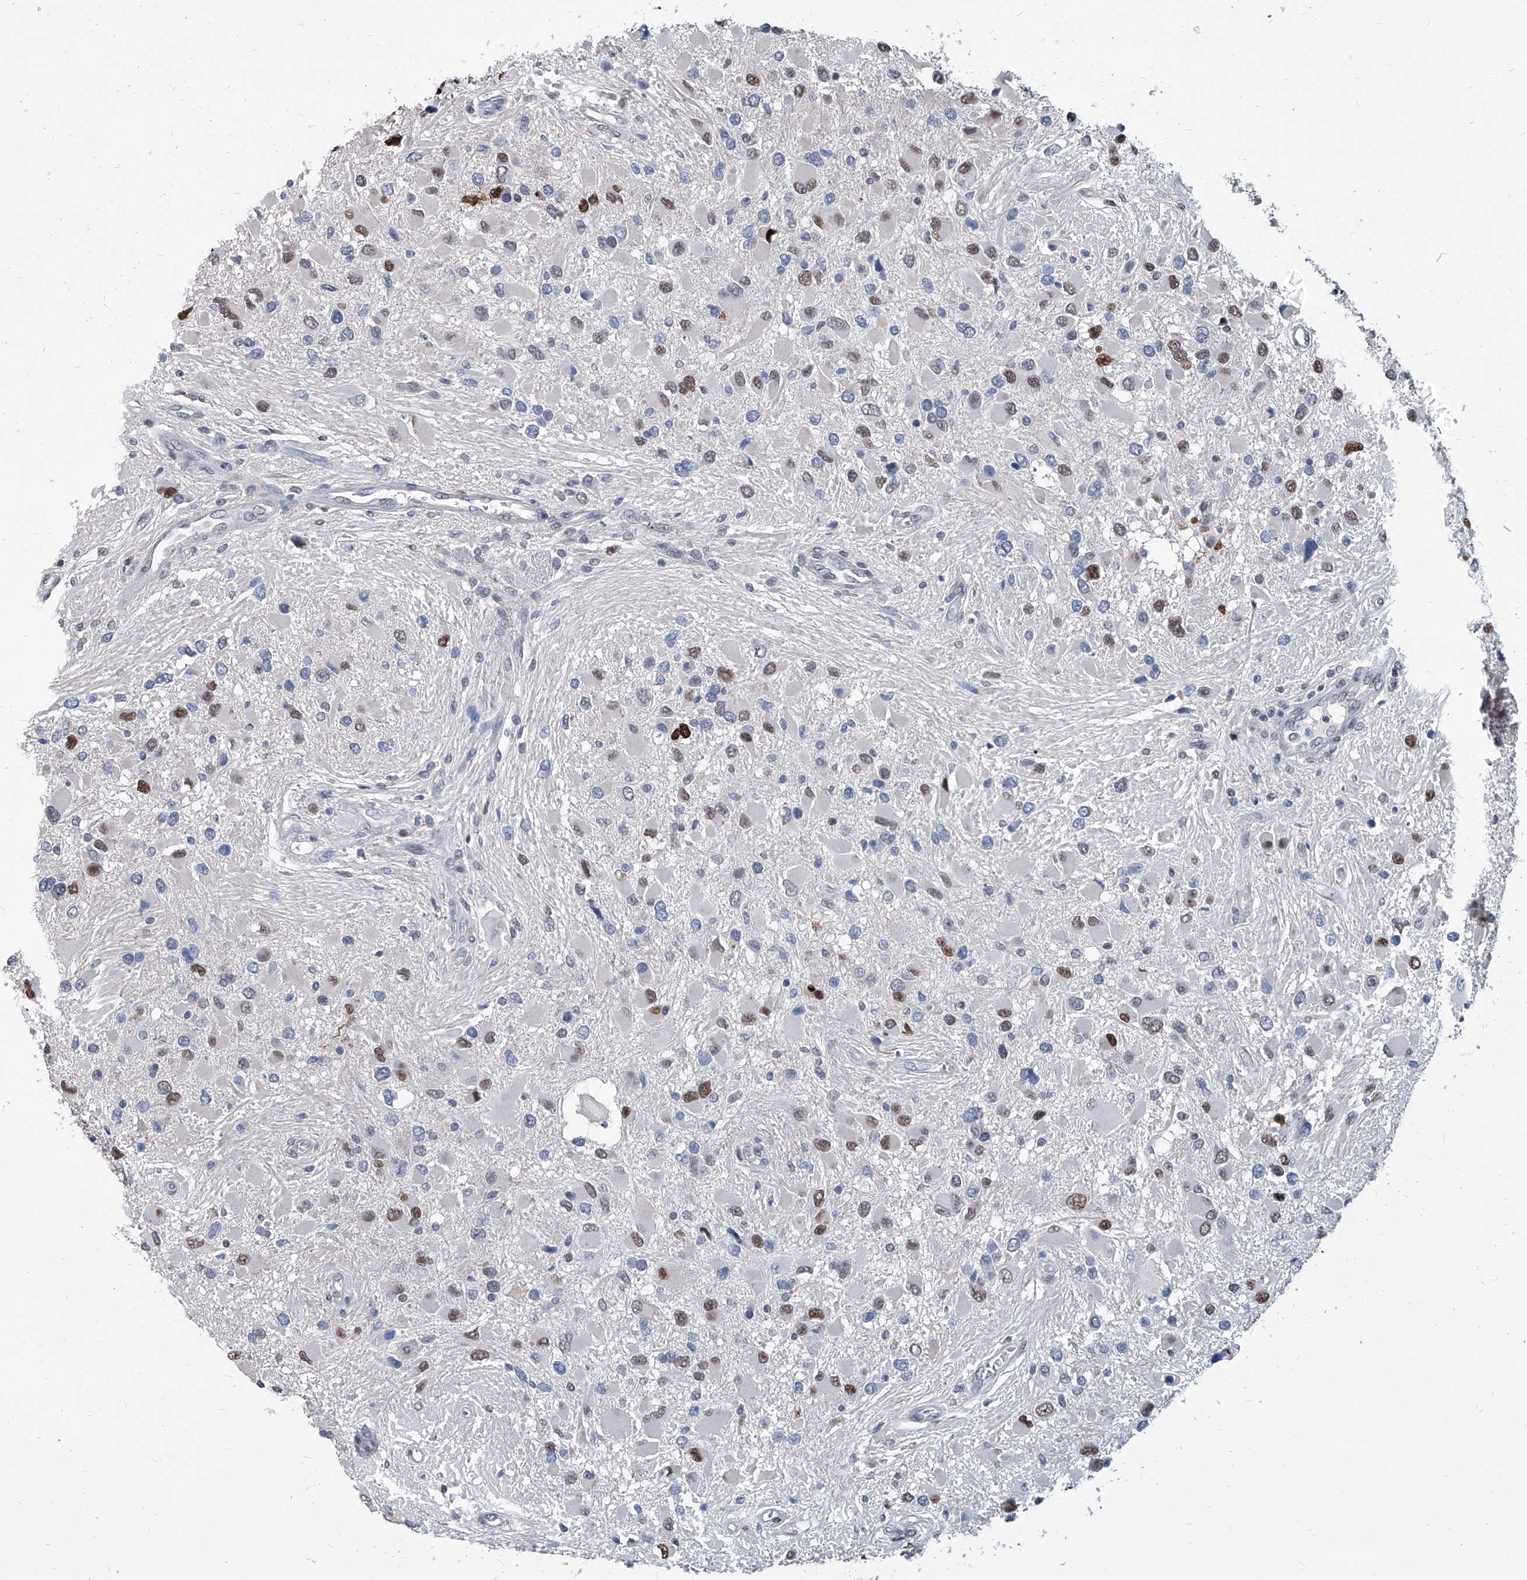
{"staining": {"intensity": "moderate", "quantity": "<25%", "location": "nuclear"}, "tissue": "glioma", "cell_type": "Tumor cells", "image_type": "cancer", "snomed": [{"axis": "morphology", "description": "Glioma, malignant, High grade"}, {"axis": "topography", "description": "Brain"}], "caption": "Human glioma stained for a protein (brown) demonstrates moderate nuclear positive staining in approximately <25% of tumor cells.", "gene": "PCNA", "patient": {"sex": "male", "age": 53}}